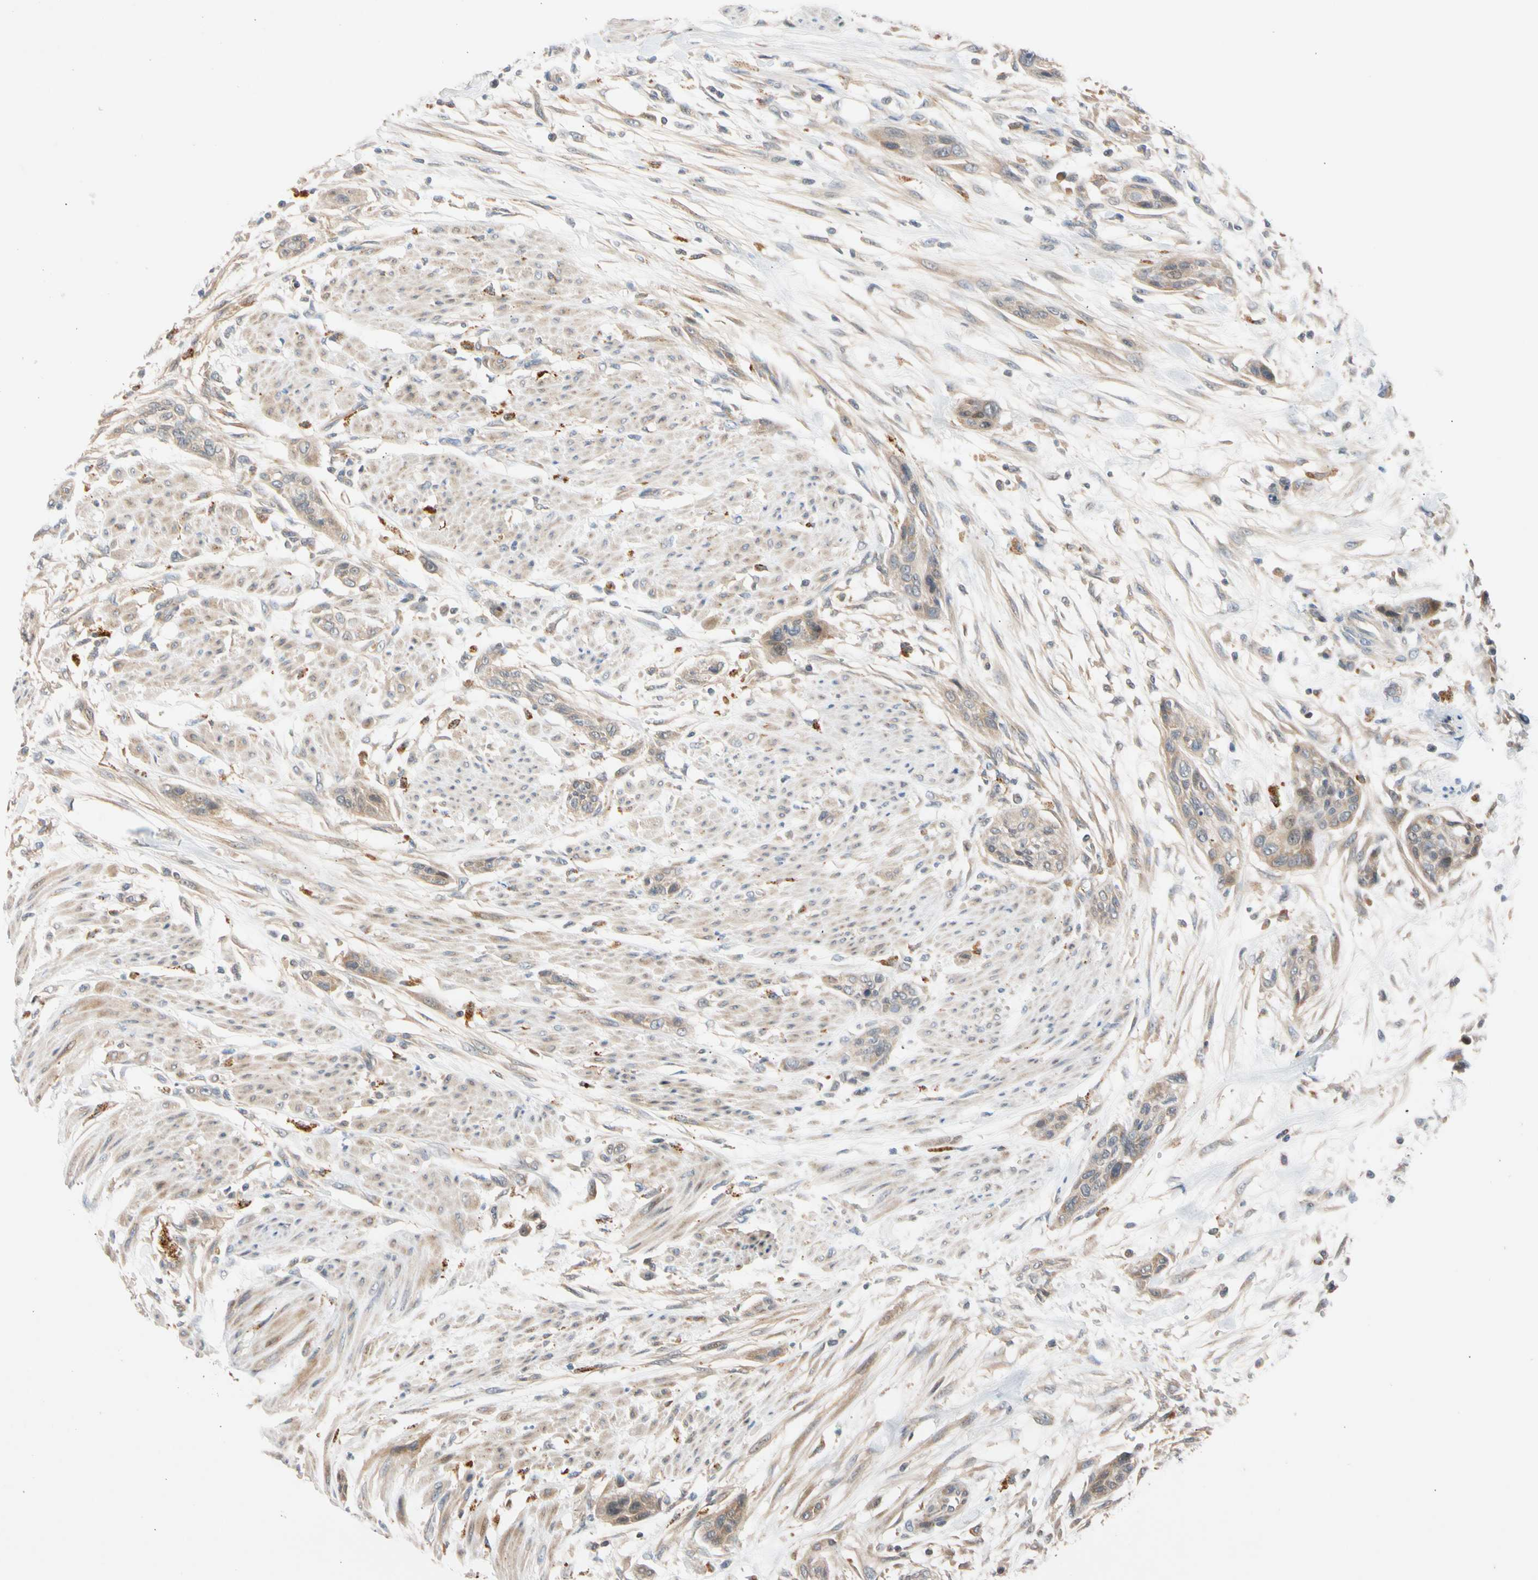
{"staining": {"intensity": "weak", "quantity": ">75%", "location": "cytoplasmic/membranous"}, "tissue": "urothelial cancer", "cell_type": "Tumor cells", "image_type": "cancer", "snomed": [{"axis": "morphology", "description": "Urothelial carcinoma, High grade"}, {"axis": "topography", "description": "Urinary bladder"}], "caption": "Urothelial cancer was stained to show a protein in brown. There is low levels of weak cytoplasmic/membranous expression in approximately >75% of tumor cells. Nuclei are stained in blue.", "gene": "CNST", "patient": {"sex": "male", "age": 35}}